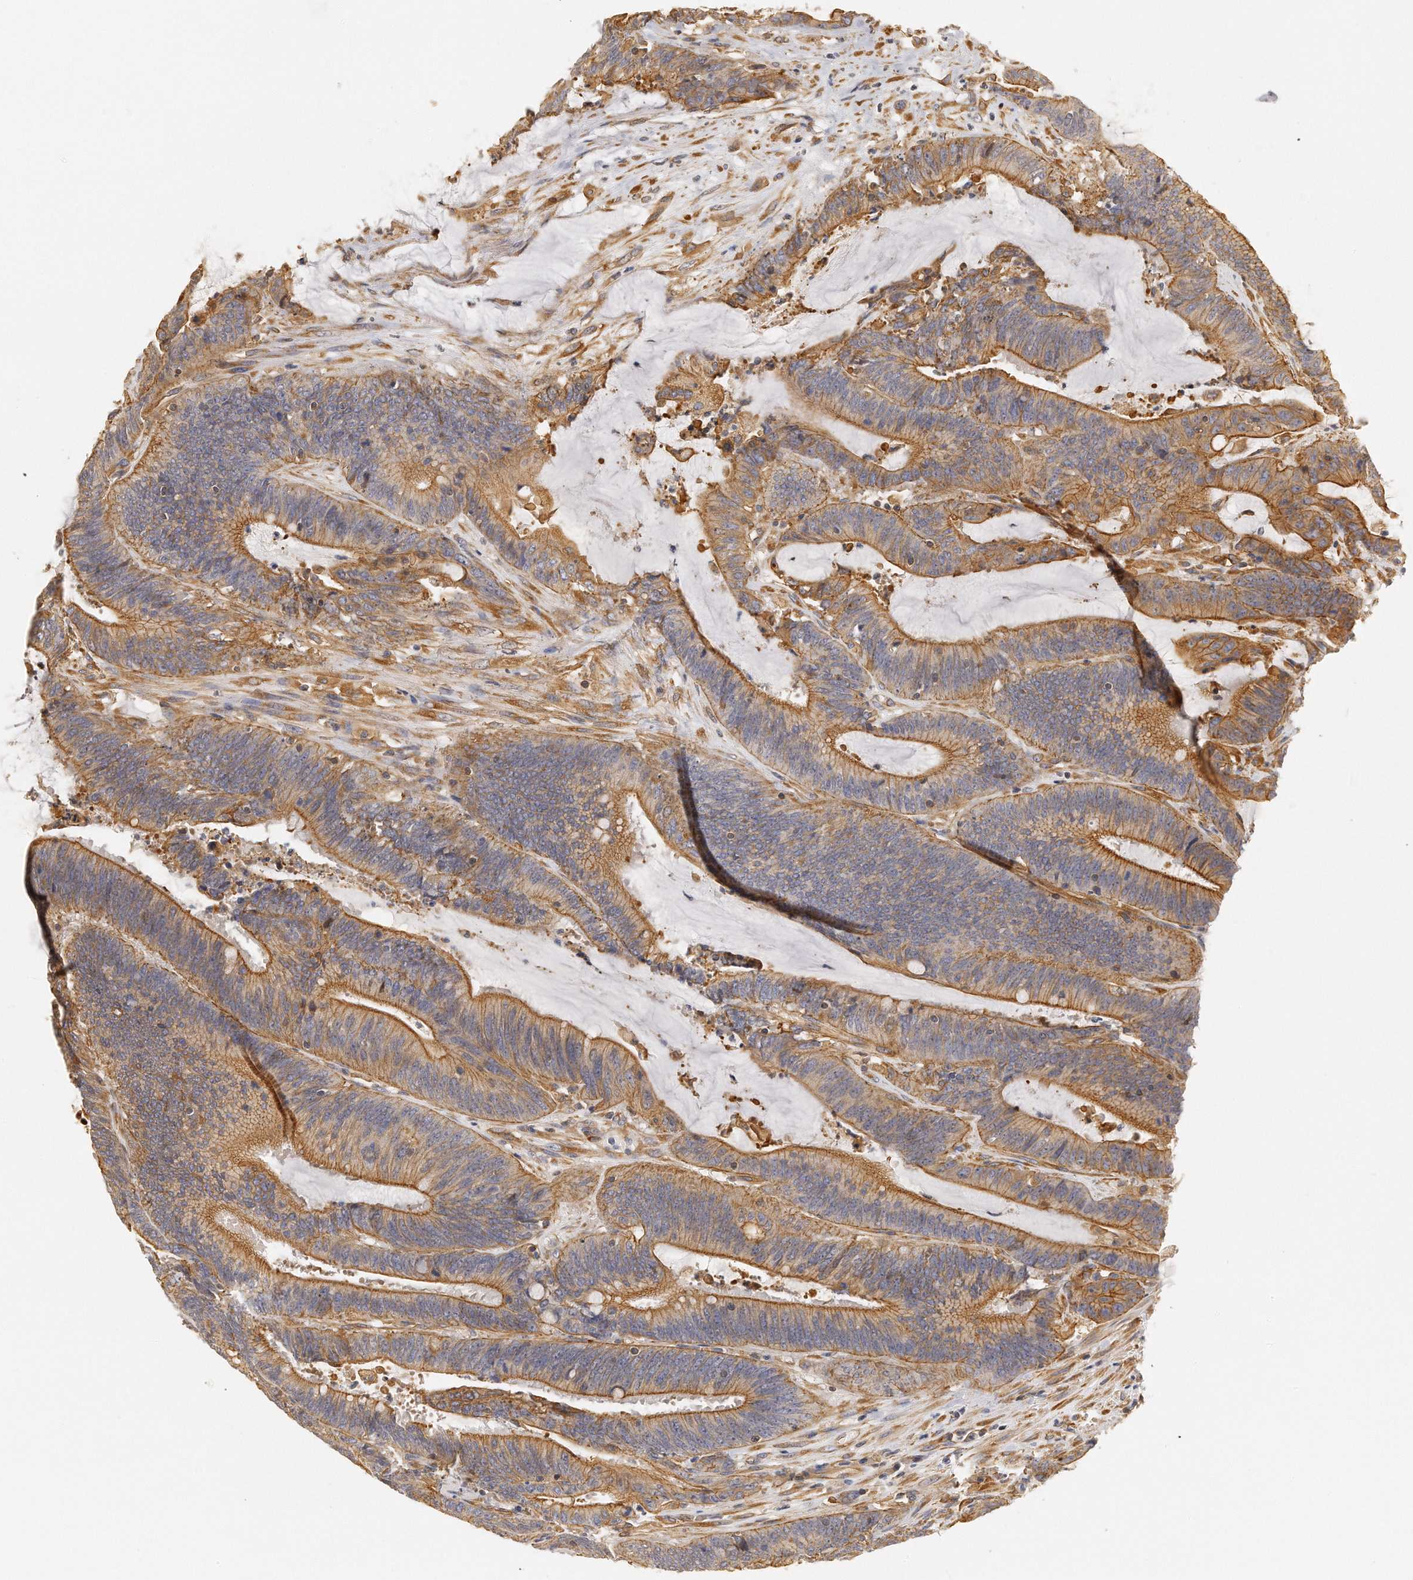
{"staining": {"intensity": "moderate", "quantity": ">75%", "location": "cytoplasmic/membranous"}, "tissue": "colorectal cancer", "cell_type": "Tumor cells", "image_type": "cancer", "snomed": [{"axis": "morphology", "description": "Adenocarcinoma, NOS"}, {"axis": "topography", "description": "Rectum"}], "caption": "Immunohistochemical staining of human colorectal adenocarcinoma reveals moderate cytoplasmic/membranous protein expression in approximately >75% of tumor cells.", "gene": "CHST7", "patient": {"sex": "female", "age": 66}}